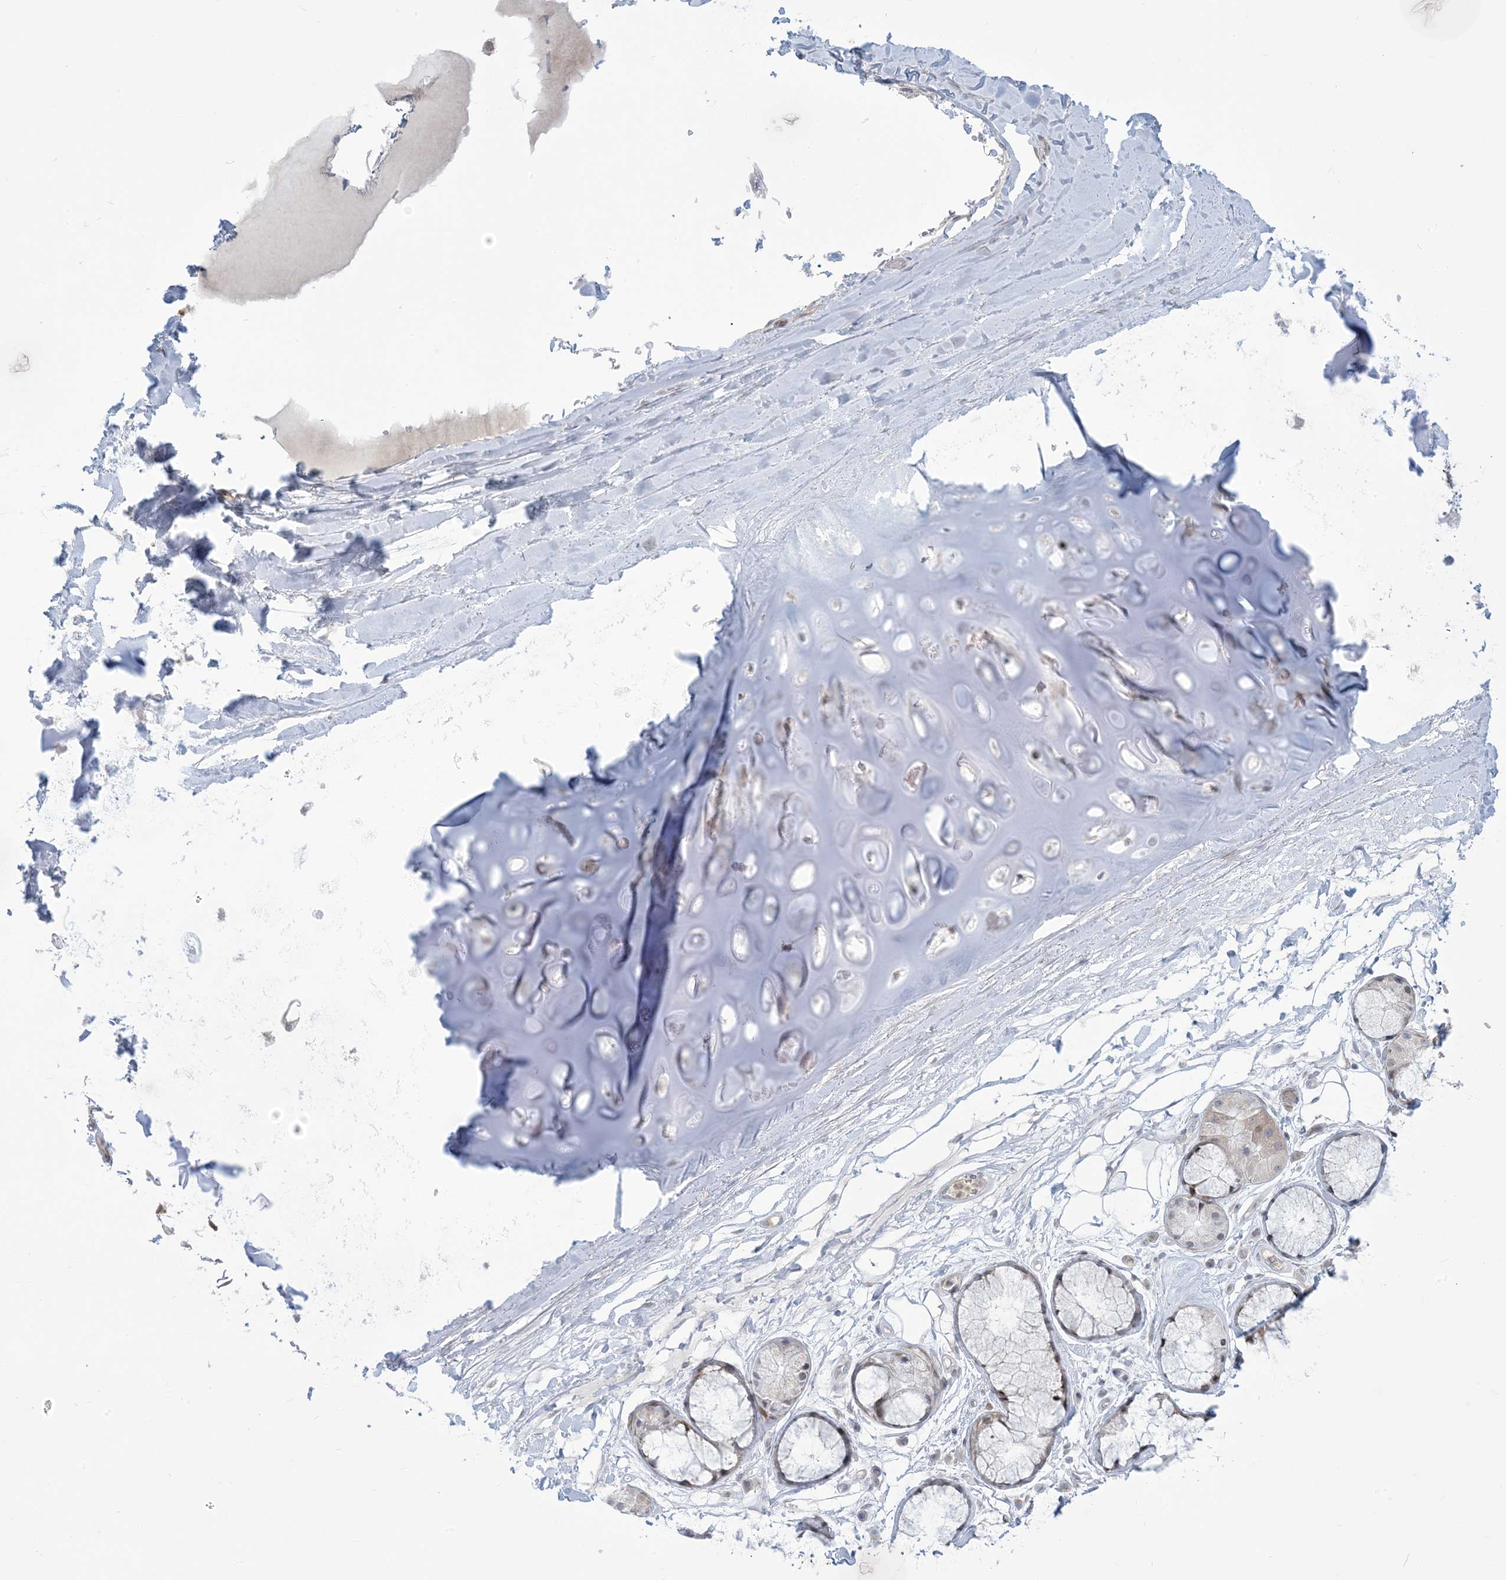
{"staining": {"intensity": "negative", "quantity": "none", "location": "none"}, "tissue": "adipose tissue", "cell_type": "Adipocytes", "image_type": "normal", "snomed": [{"axis": "morphology", "description": "Normal tissue, NOS"}, {"axis": "topography", "description": "Bronchus"}], "caption": "A photomicrograph of adipose tissue stained for a protein exhibits no brown staining in adipocytes. (Immunohistochemistry, brightfield microscopy, high magnification).", "gene": "AFTPH", "patient": {"sex": "male", "age": 66}}